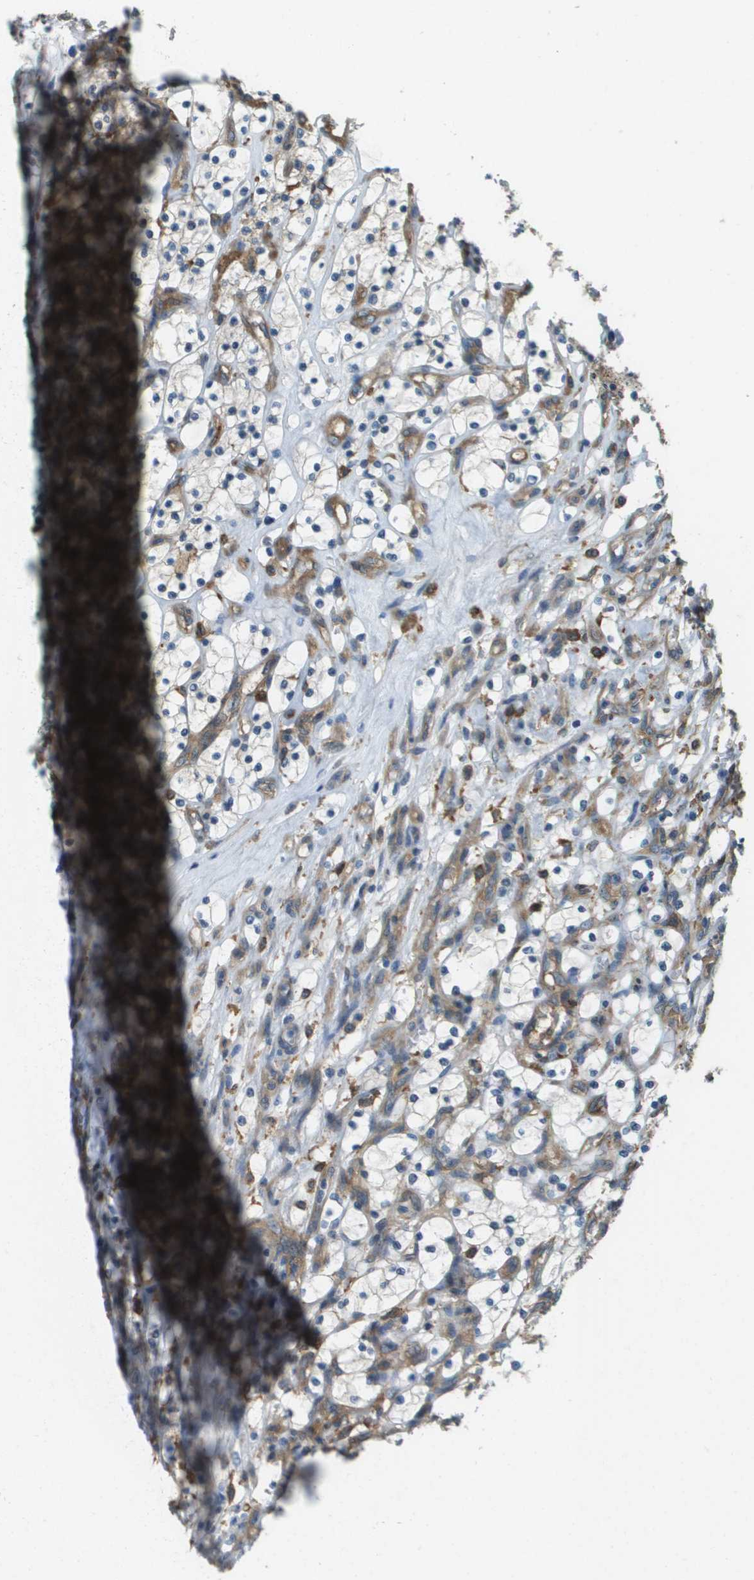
{"staining": {"intensity": "negative", "quantity": "none", "location": "none"}, "tissue": "renal cancer", "cell_type": "Tumor cells", "image_type": "cancer", "snomed": [{"axis": "morphology", "description": "Adenocarcinoma, NOS"}, {"axis": "topography", "description": "Kidney"}], "caption": "DAB immunohistochemical staining of human renal adenocarcinoma reveals no significant positivity in tumor cells. The staining is performed using DAB (3,3'-diaminobenzidine) brown chromogen with nuclei counter-stained in using hematoxylin.", "gene": "CORO1B", "patient": {"sex": "female", "age": 69}}